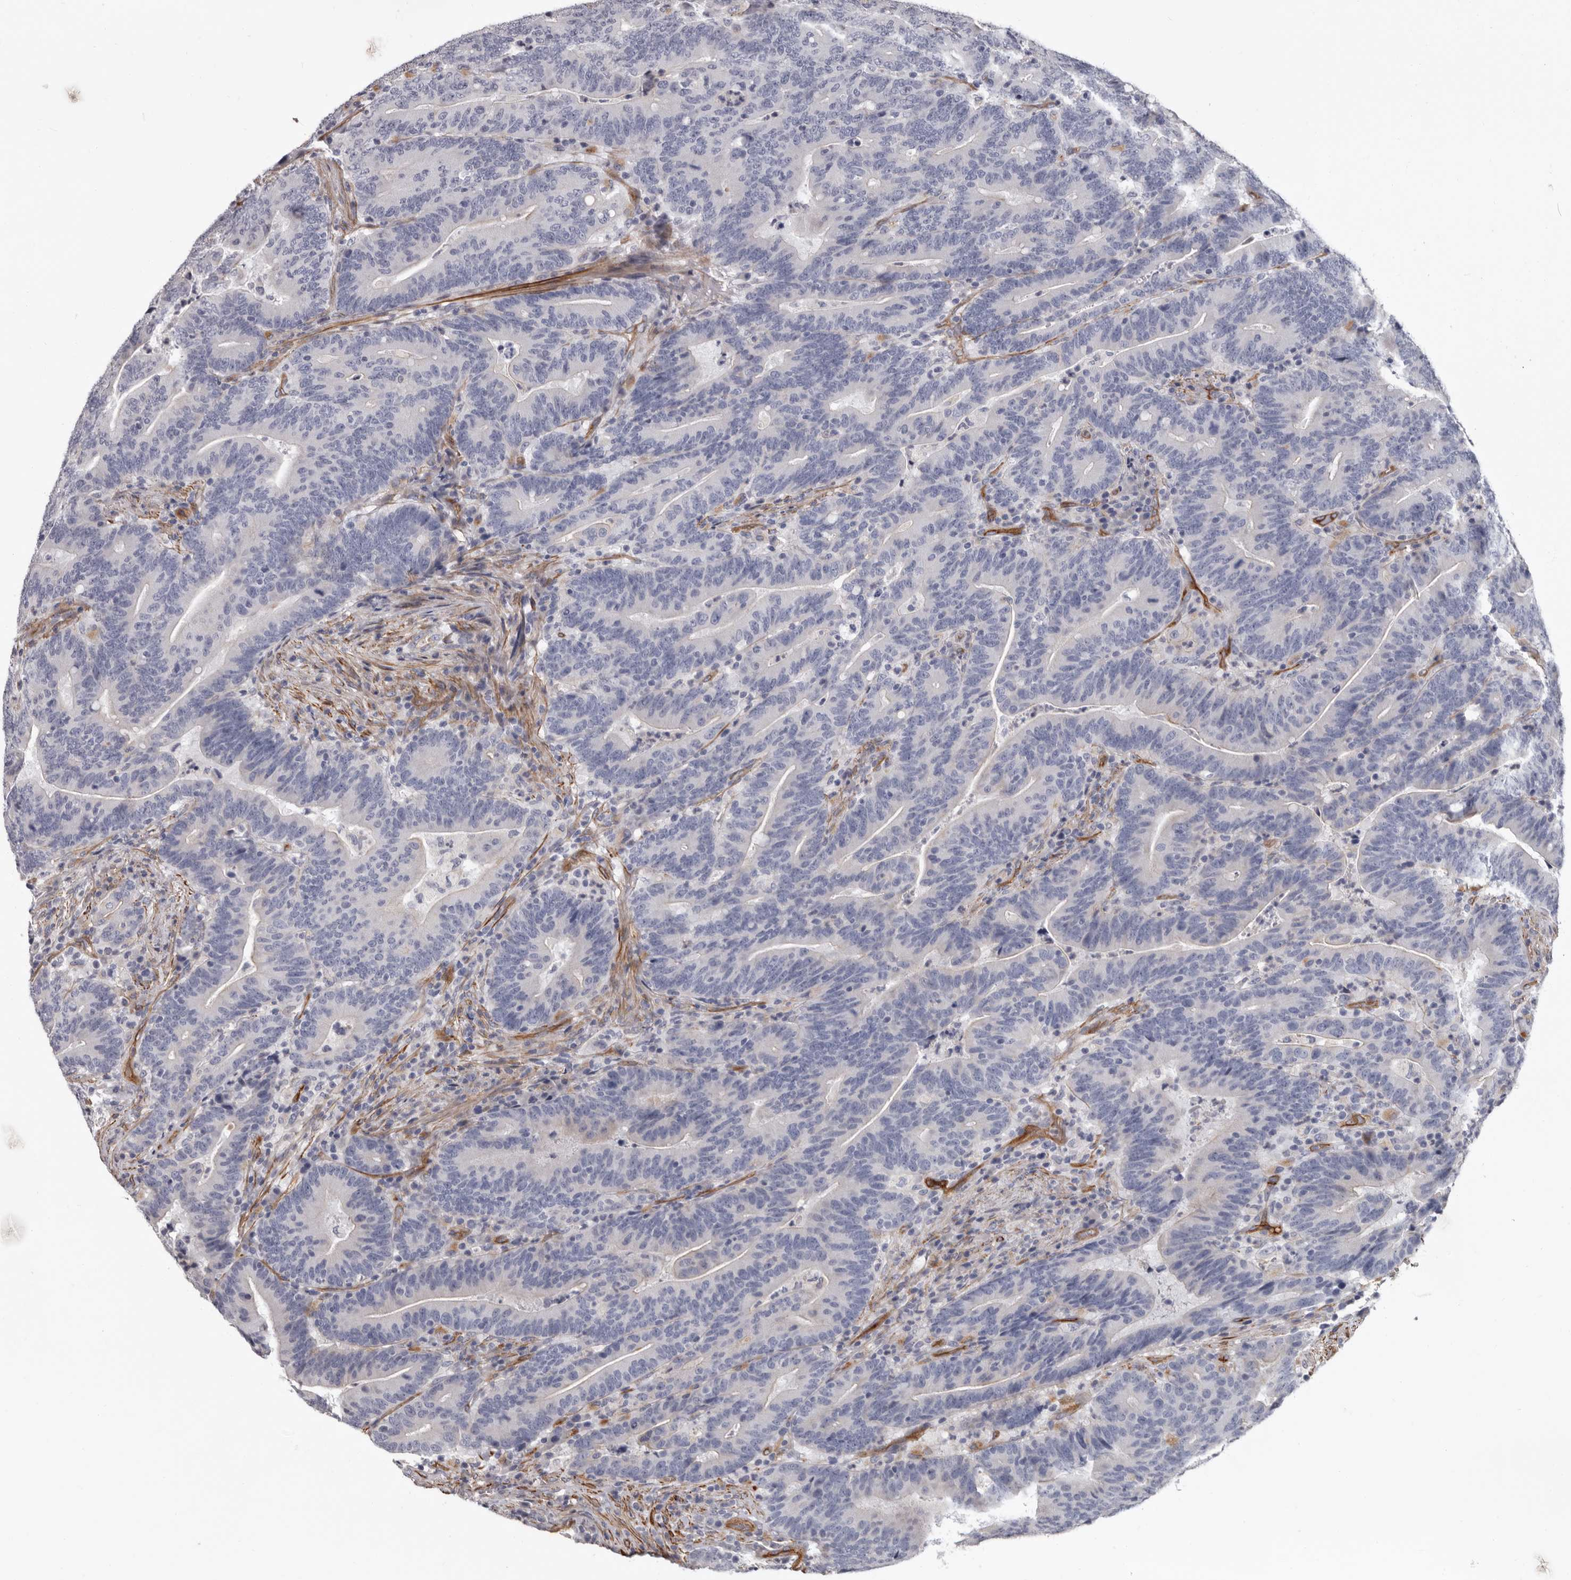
{"staining": {"intensity": "negative", "quantity": "none", "location": "none"}, "tissue": "colorectal cancer", "cell_type": "Tumor cells", "image_type": "cancer", "snomed": [{"axis": "morphology", "description": "Adenocarcinoma, NOS"}, {"axis": "topography", "description": "Colon"}], "caption": "Tumor cells show no significant expression in colorectal adenocarcinoma.", "gene": "ADGRL4", "patient": {"sex": "female", "age": 66}}